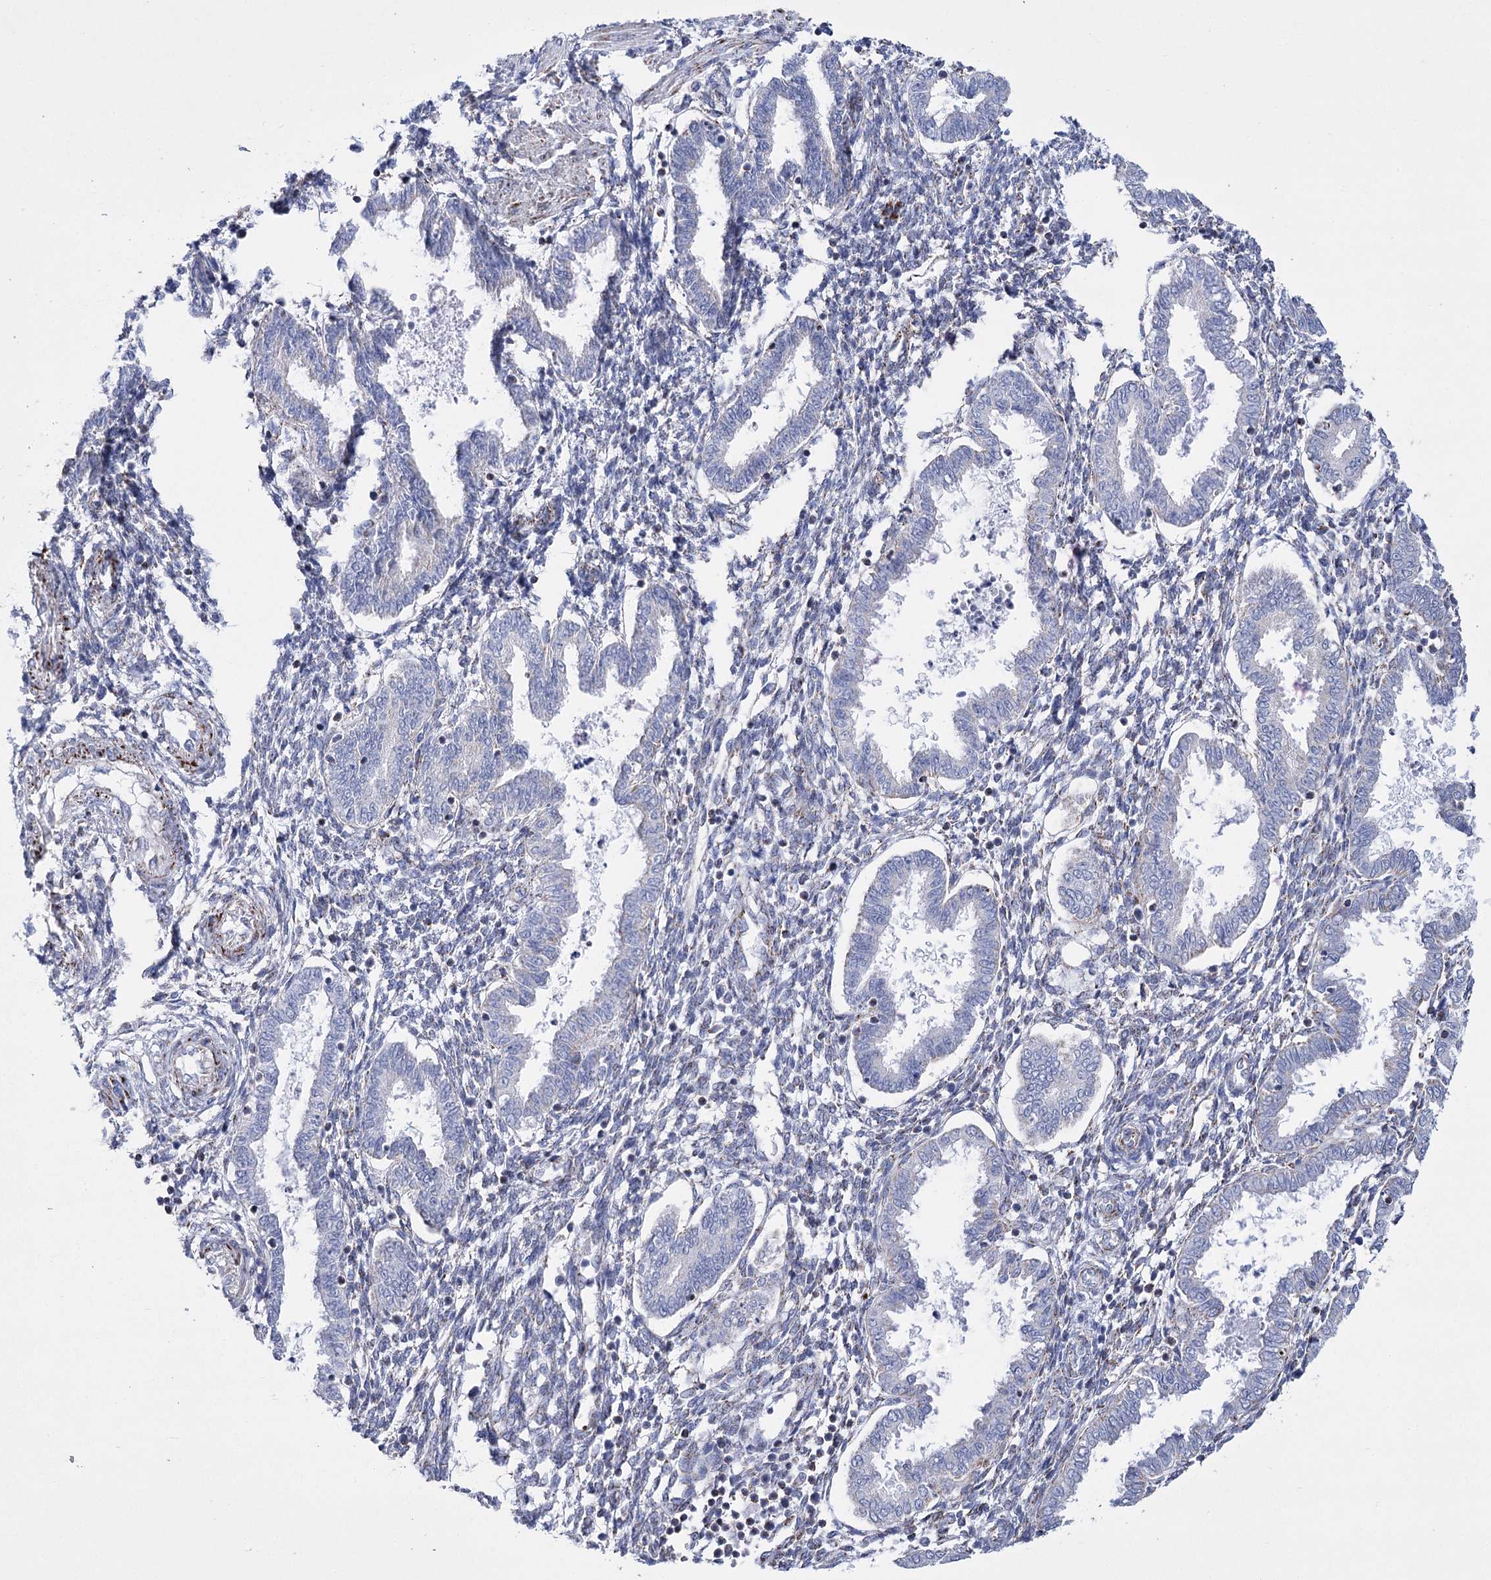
{"staining": {"intensity": "weak", "quantity": "25%-75%", "location": "cytoplasmic/membranous"}, "tissue": "endometrium", "cell_type": "Cells in endometrial stroma", "image_type": "normal", "snomed": [{"axis": "morphology", "description": "Normal tissue, NOS"}, {"axis": "topography", "description": "Endometrium"}], "caption": "Cells in endometrial stroma show weak cytoplasmic/membranous staining in about 25%-75% of cells in unremarkable endometrium. Nuclei are stained in blue.", "gene": "PDHB", "patient": {"sex": "female", "age": 33}}